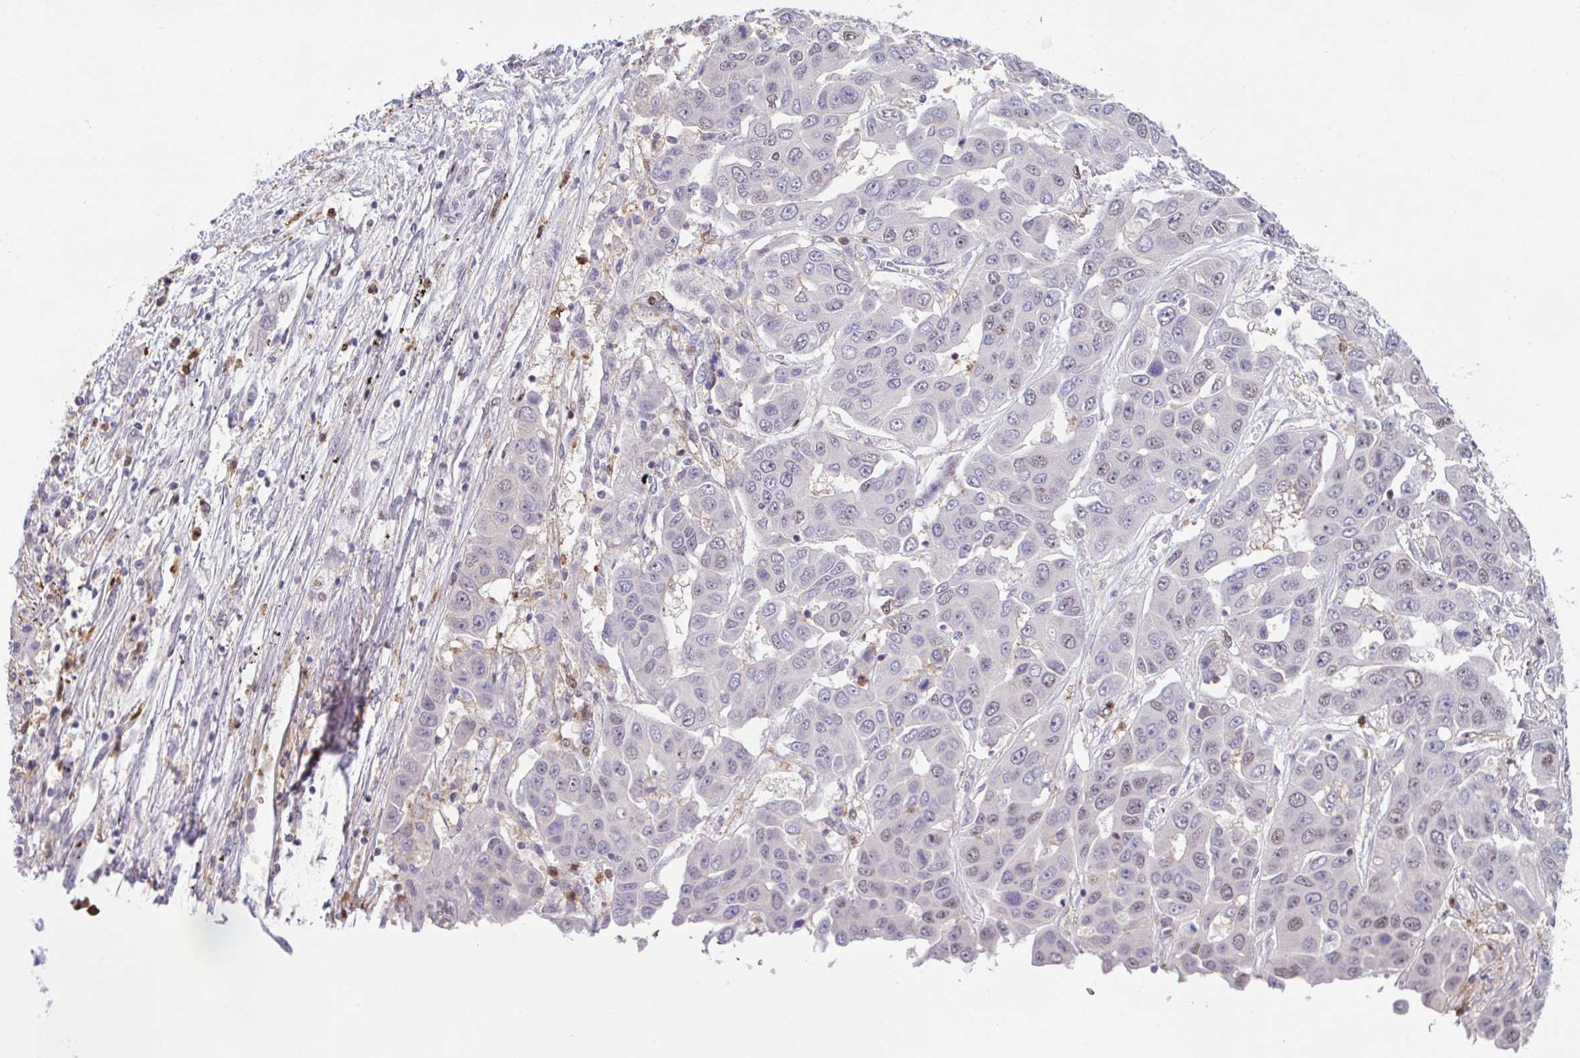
{"staining": {"intensity": "moderate", "quantity": "<25%", "location": "nuclear"}, "tissue": "liver cancer", "cell_type": "Tumor cells", "image_type": "cancer", "snomed": [{"axis": "morphology", "description": "Cholangiocarcinoma"}, {"axis": "topography", "description": "Liver"}], "caption": "Liver cholangiocarcinoma was stained to show a protein in brown. There is low levels of moderate nuclear positivity in about <25% of tumor cells.", "gene": "OR6K3", "patient": {"sex": "female", "age": 52}}